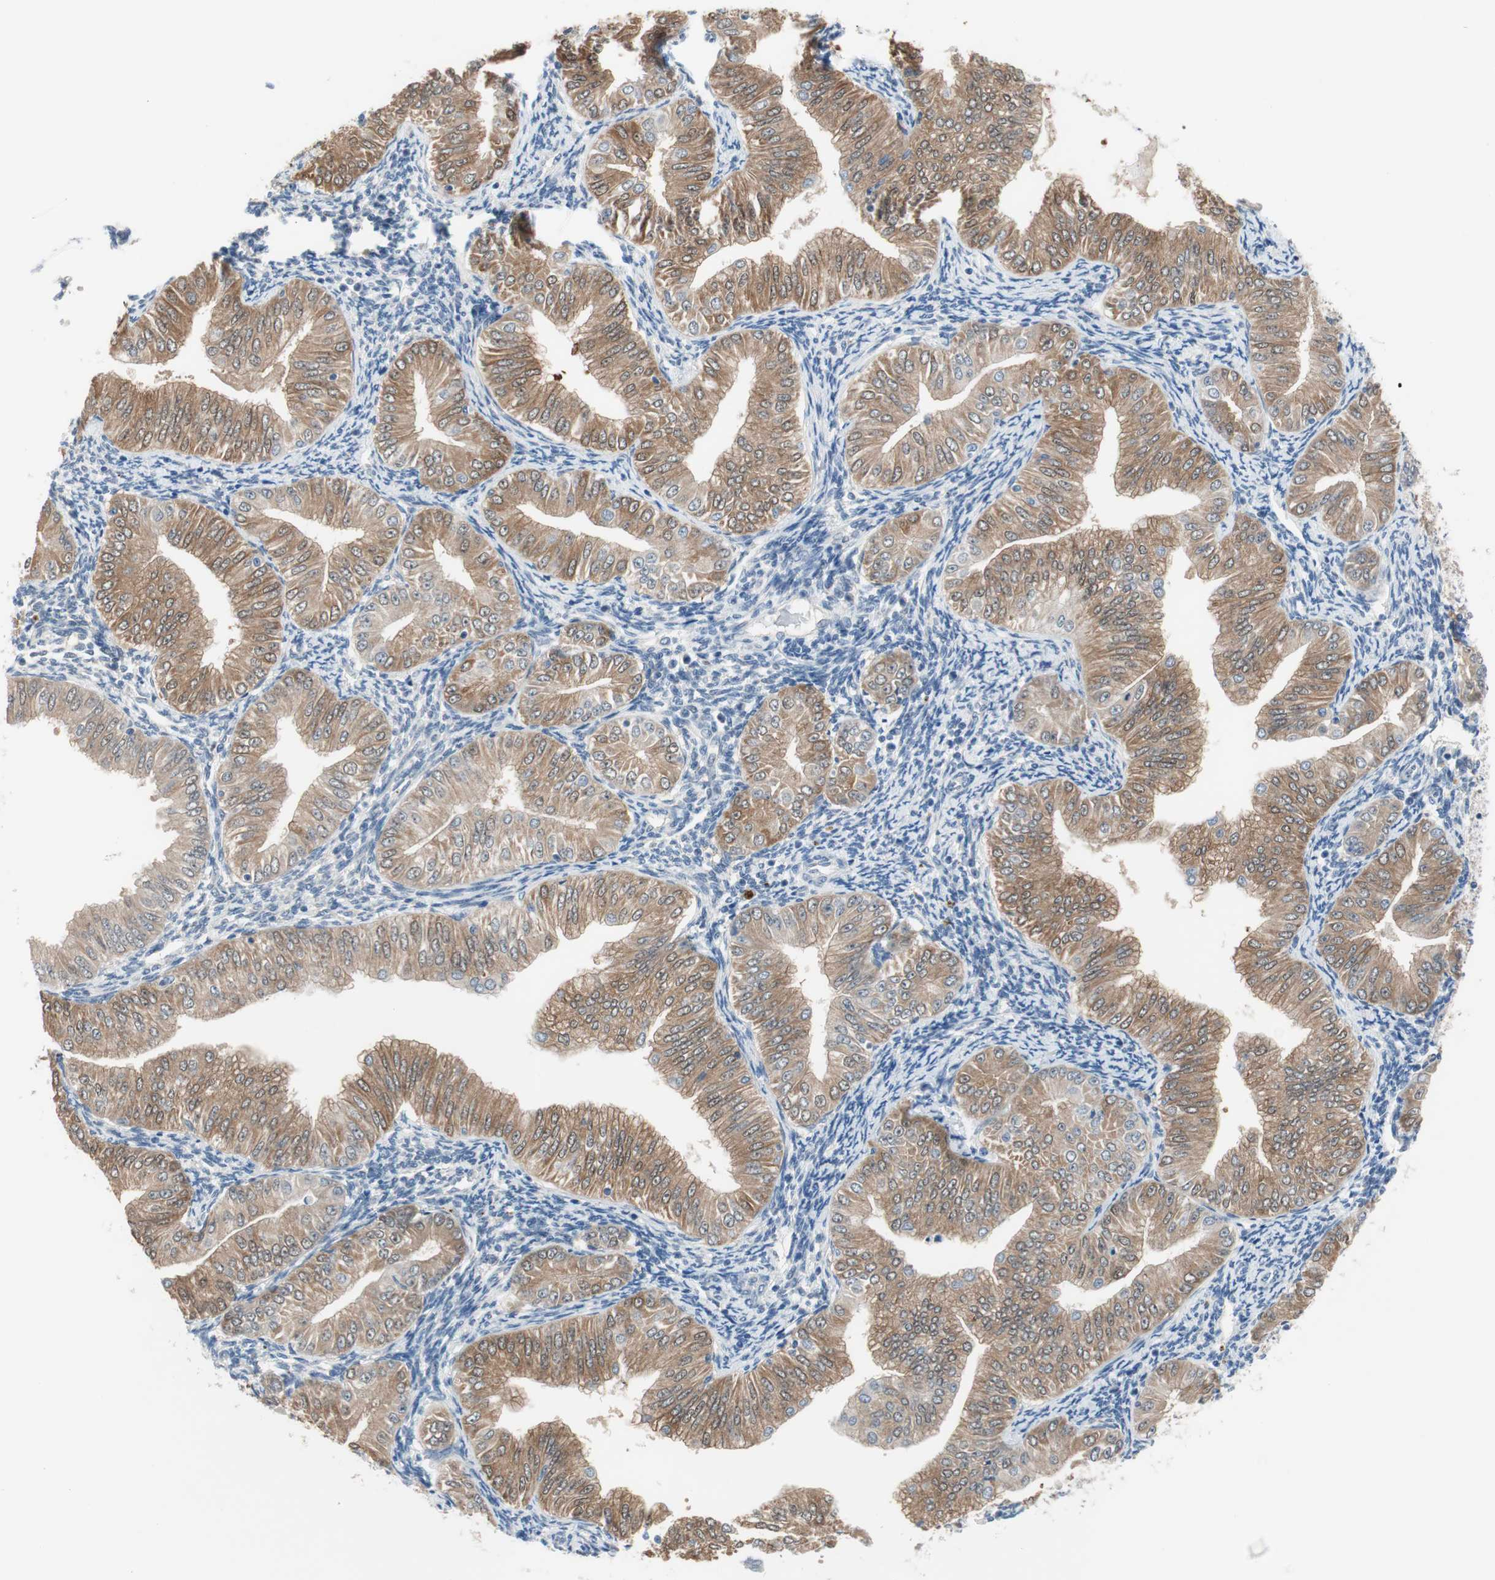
{"staining": {"intensity": "moderate", "quantity": ">75%", "location": "cytoplasmic/membranous"}, "tissue": "endometrial cancer", "cell_type": "Tumor cells", "image_type": "cancer", "snomed": [{"axis": "morphology", "description": "Normal tissue, NOS"}, {"axis": "morphology", "description": "Adenocarcinoma, NOS"}, {"axis": "topography", "description": "Endometrium"}], "caption": "Protein staining by immunohistochemistry (IHC) reveals moderate cytoplasmic/membranous staining in approximately >75% of tumor cells in endometrial cancer.", "gene": "GRHL1", "patient": {"sex": "female", "age": 53}}